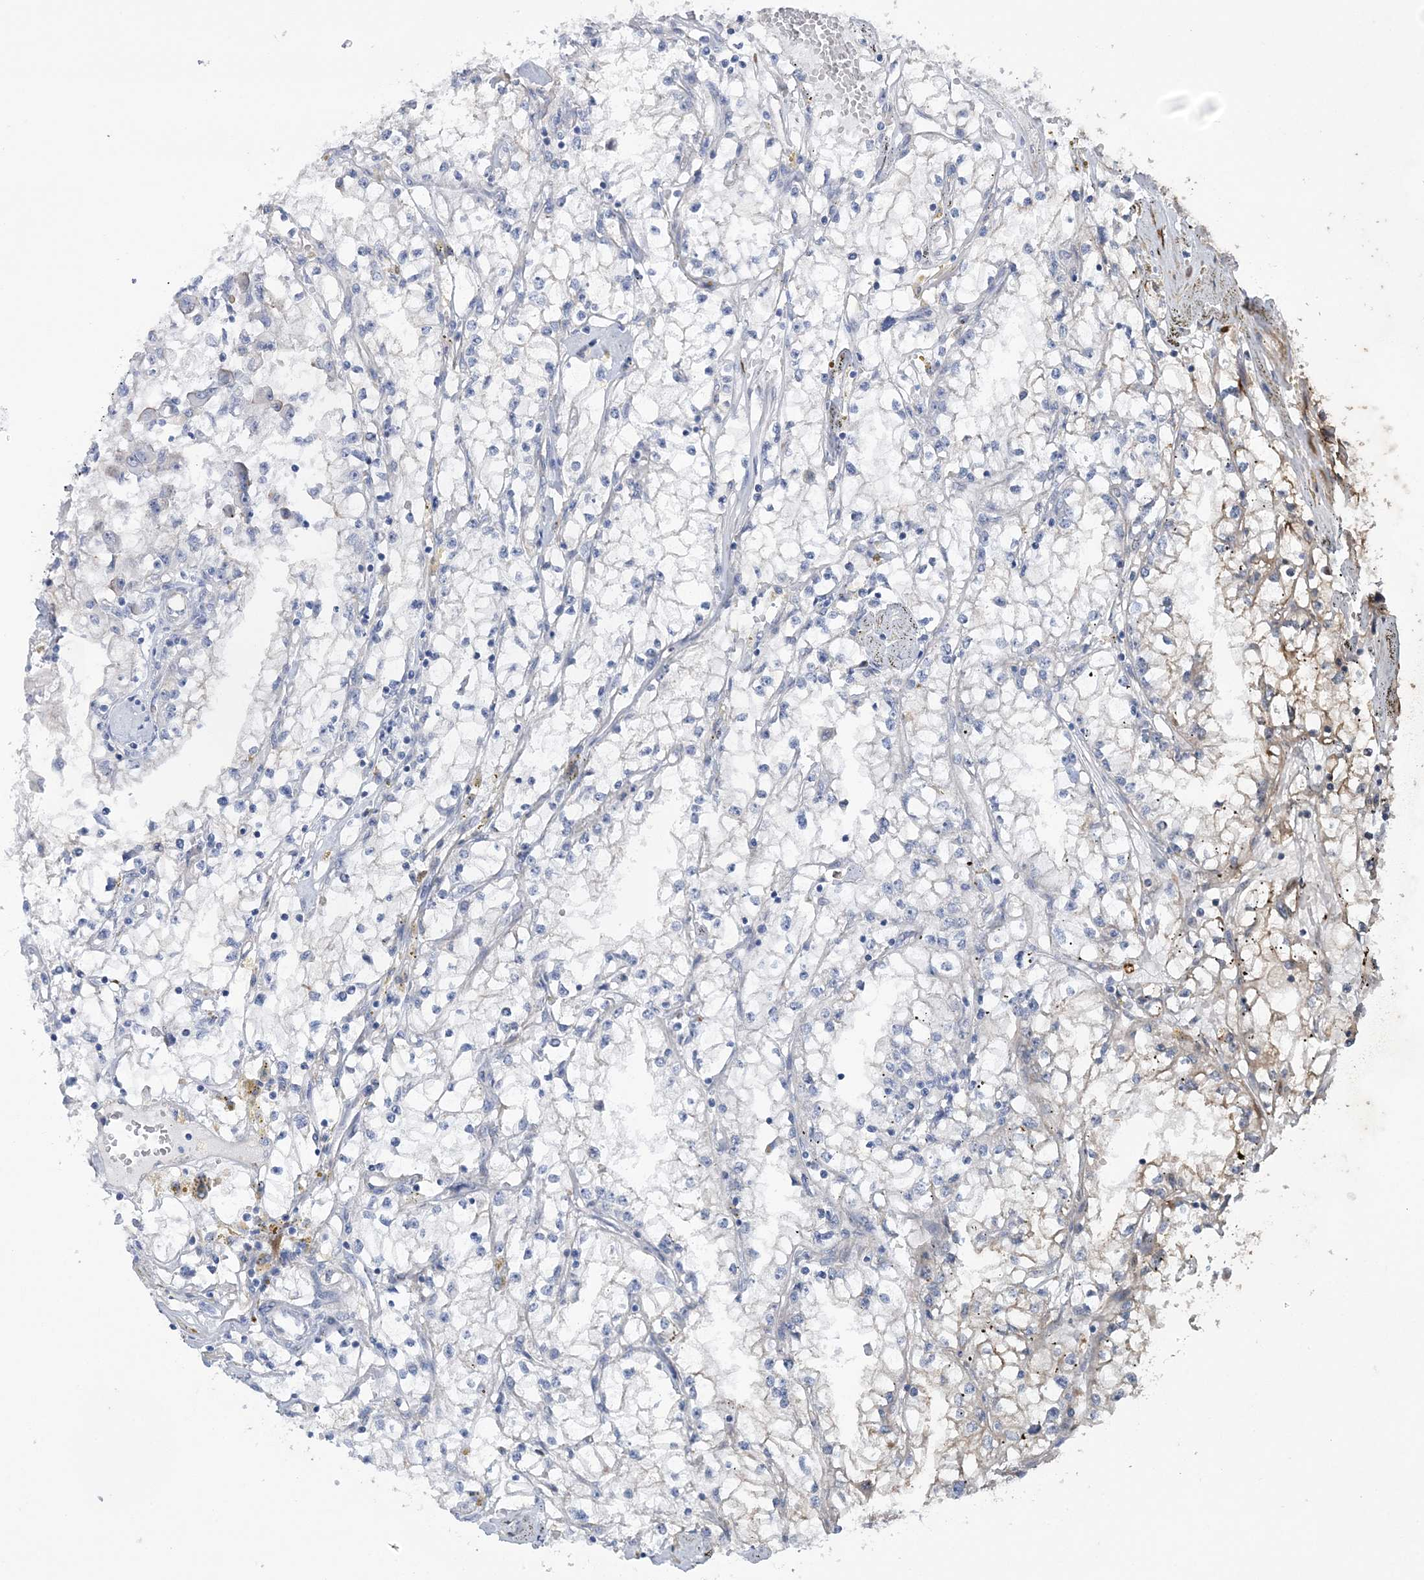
{"staining": {"intensity": "negative", "quantity": "none", "location": "none"}, "tissue": "renal cancer", "cell_type": "Tumor cells", "image_type": "cancer", "snomed": [{"axis": "morphology", "description": "Adenocarcinoma, NOS"}, {"axis": "topography", "description": "Kidney"}], "caption": "A high-resolution histopathology image shows IHC staining of adenocarcinoma (renal), which demonstrates no significant positivity in tumor cells.", "gene": "RAB11FIP5", "patient": {"sex": "male", "age": 56}}